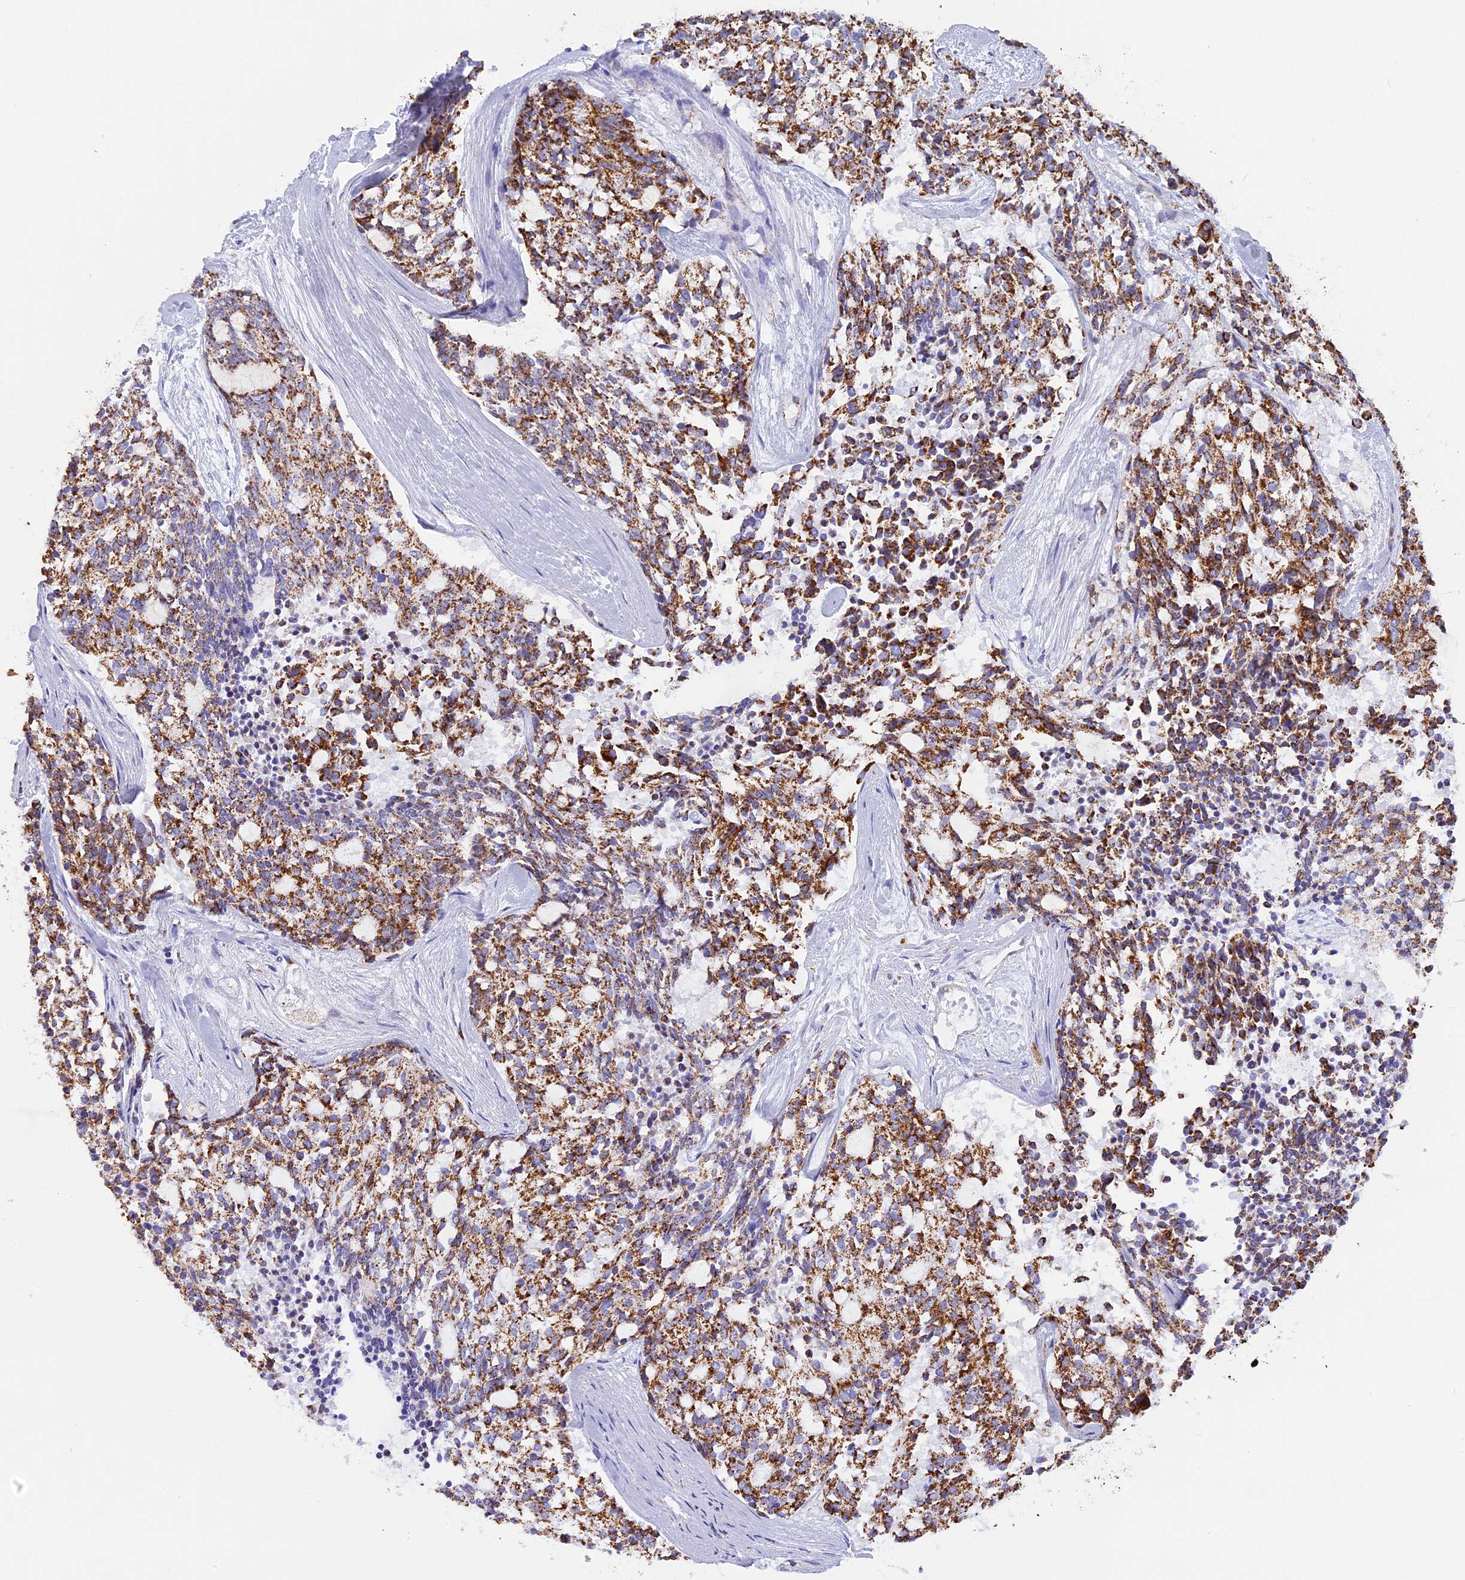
{"staining": {"intensity": "moderate", "quantity": ">75%", "location": "cytoplasmic/membranous"}, "tissue": "carcinoid", "cell_type": "Tumor cells", "image_type": "cancer", "snomed": [{"axis": "morphology", "description": "Carcinoid, malignant, NOS"}, {"axis": "topography", "description": "Pancreas"}], "caption": "Protein expression by immunohistochemistry exhibits moderate cytoplasmic/membranous staining in approximately >75% of tumor cells in carcinoid.", "gene": "KCNG1", "patient": {"sex": "female", "age": 54}}